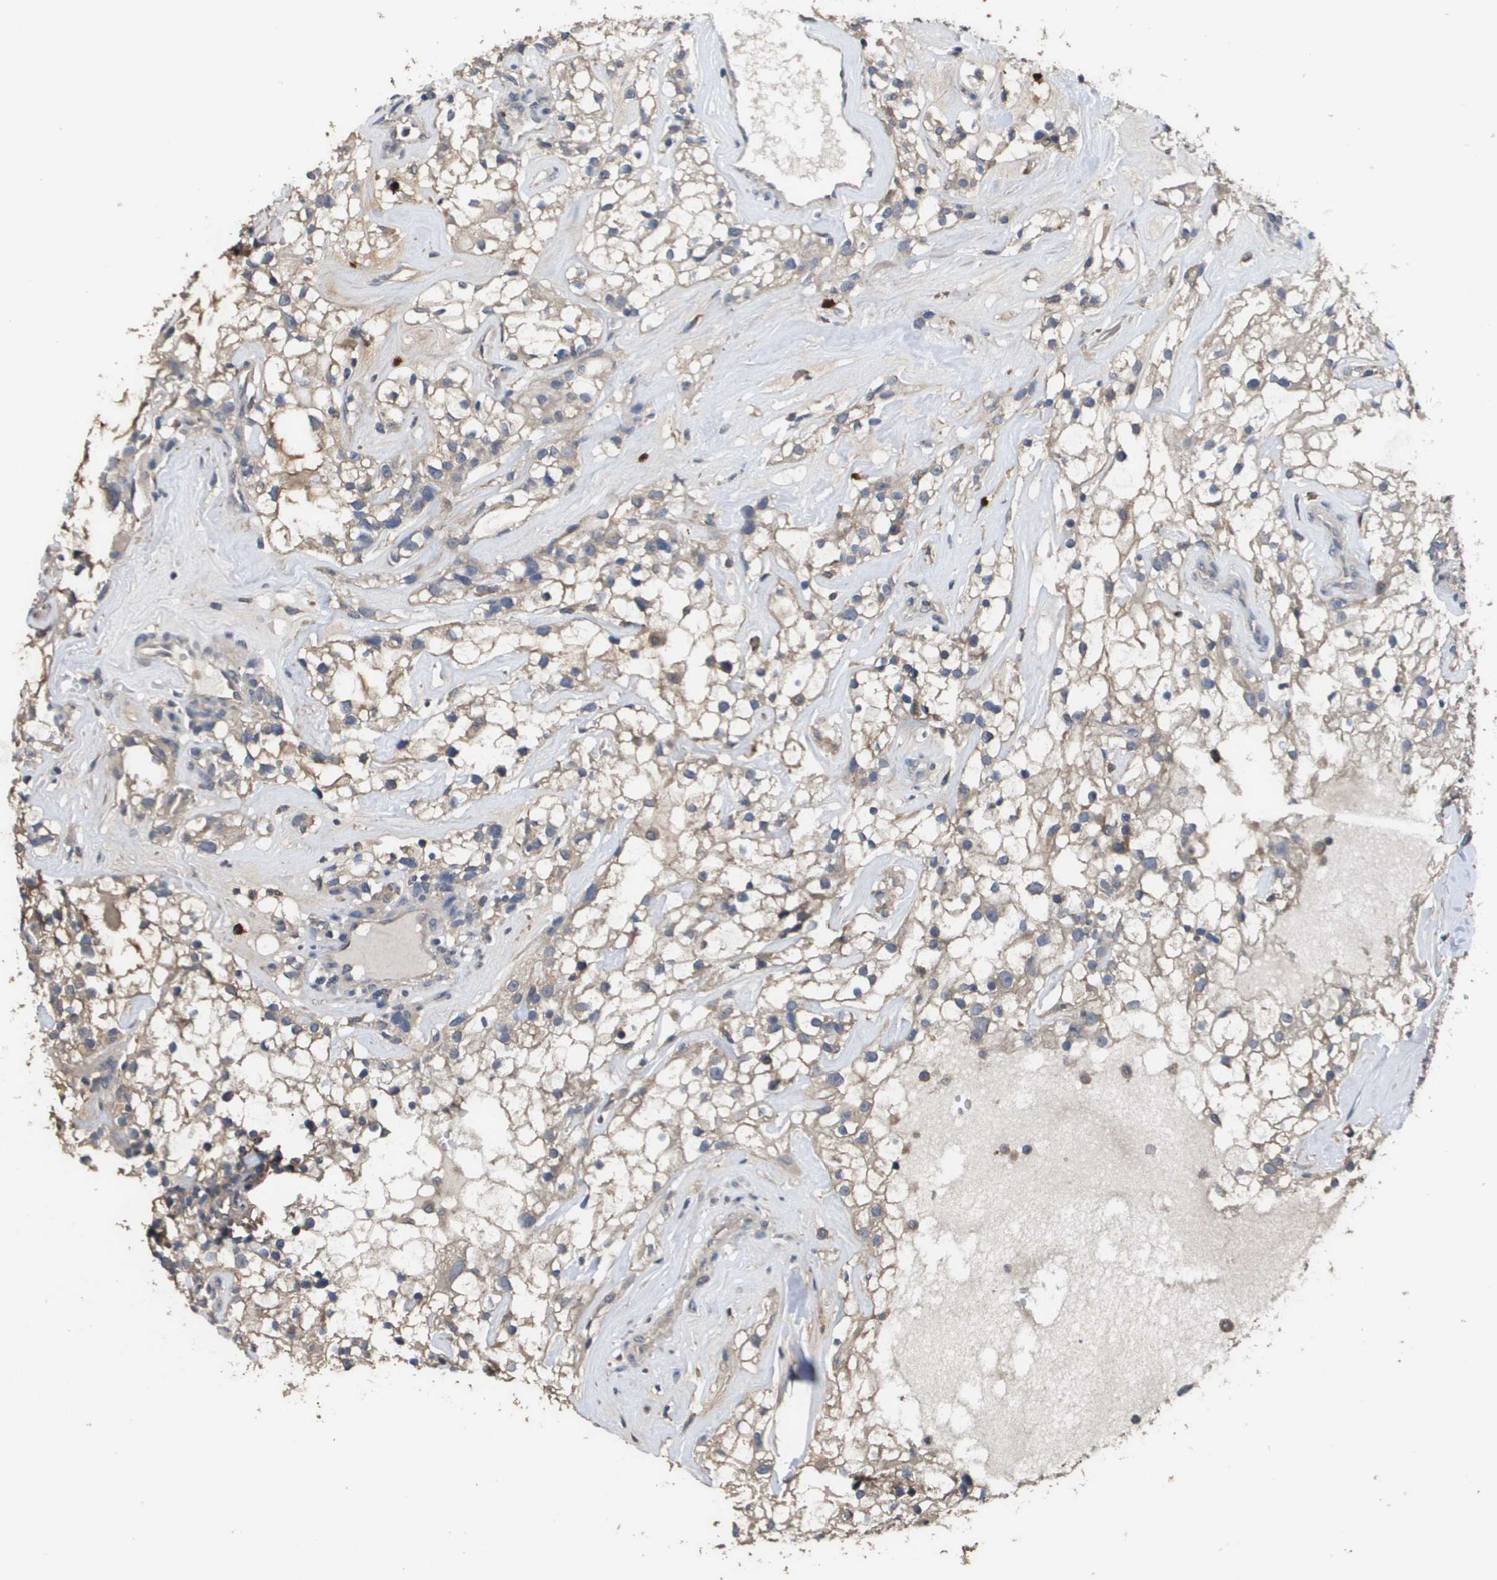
{"staining": {"intensity": "weak", "quantity": ">75%", "location": "cytoplasmic/membranous"}, "tissue": "renal cancer", "cell_type": "Tumor cells", "image_type": "cancer", "snomed": [{"axis": "morphology", "description": "Adenocarcinoma, NOS"}, {"axis": "topography", "description": "Kidney"}], "caption": "Immunohistochemical staining of human renal cancer demonstrates low levels of weak cytoplasmic/membranous protein staining in about >75% of tumor cells. (DAB (3,3'-diaminobenzidine) IHC, brown staining for protein, blue staining for nuclei).", "gene": "RAB27B", "patient": {"sex": "female", "age": 60}}